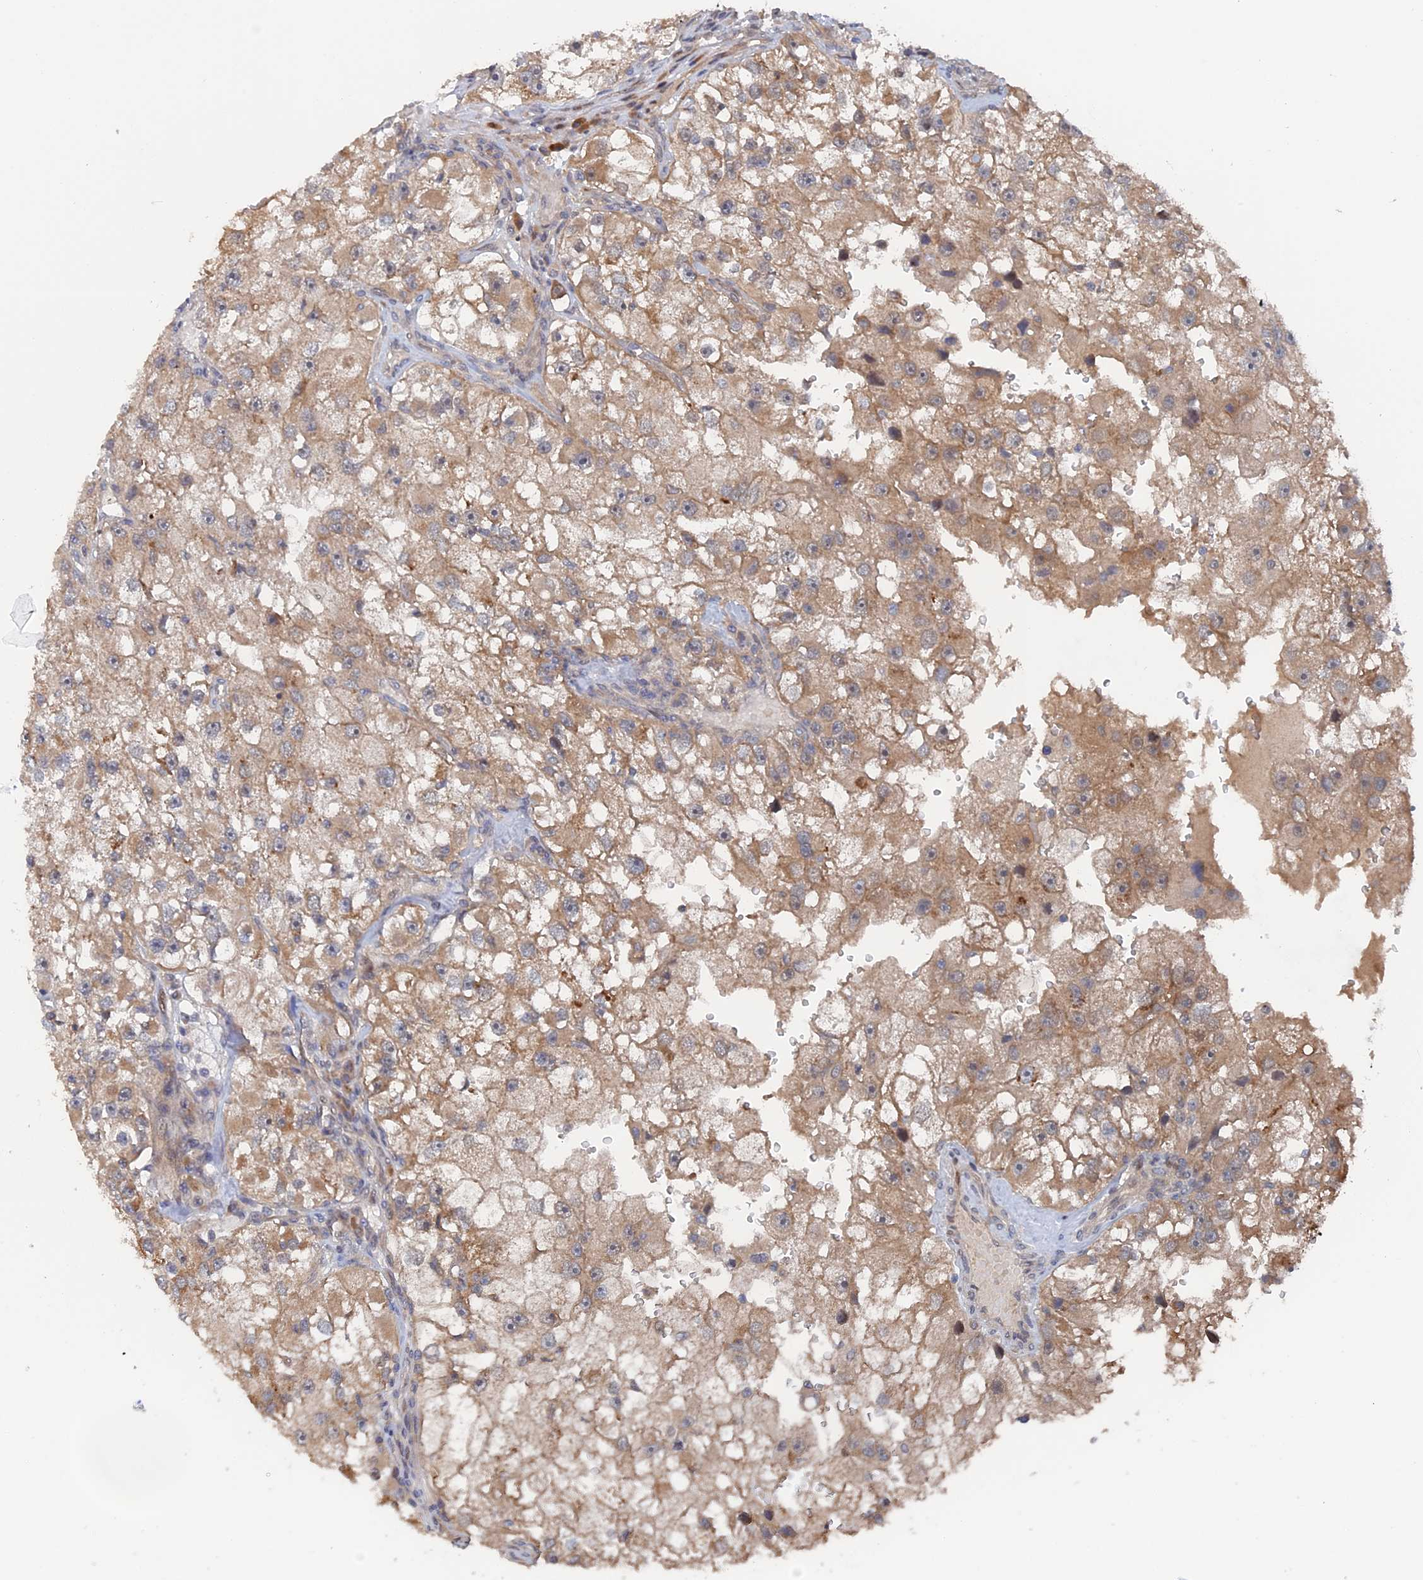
{"staining": {"intensity": "moderate", "quantity": ">75%", "location": "cytoplasmic/membranous"}, "tissue": "renal cancer", "cell_type": "Tumor cells", "image_type": "cancer", "snomed": [{"axis": "morphology", "description": "Adenocarcinoma, NOS"}, {"axis": "topography", "description": "Kidney"}], "caption": "Brown immunohistochemical staining in renal cancer (adenocarcinoma) displays moderate cytoplasmic/membranous expression in approximately >75% of tumor cells. The staining was performed using DAB, with brown indicating positive protein expression. Nuclei are stained blue with hematoxylin.", "gene": "ELOVL6", "patient": {"sex": "male", "age": 63}}